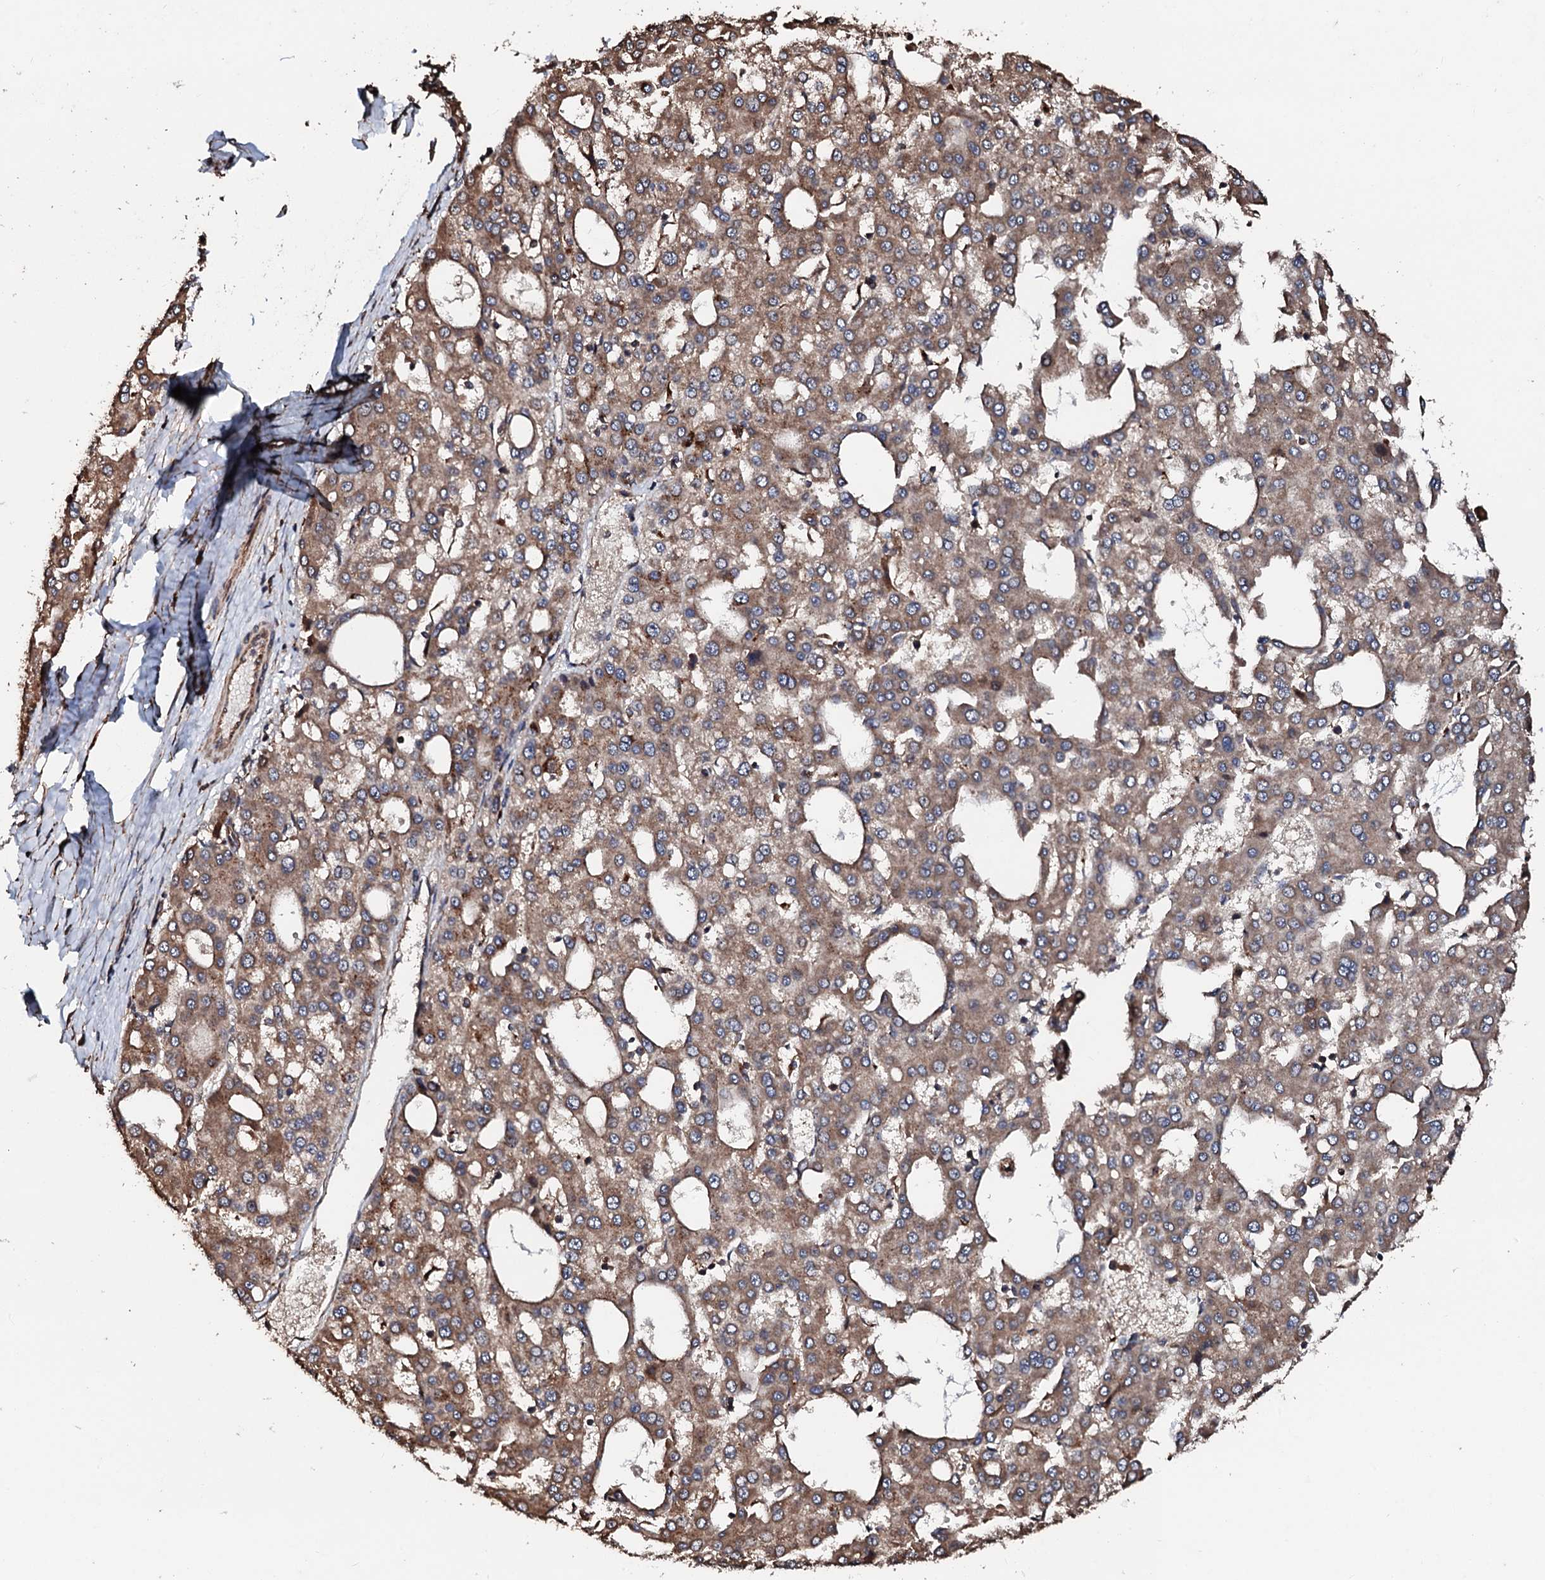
{"staining": {"intensity": "moderate", "quantity": ">75%", "location": "cytoplasmic/membranous"}, "tissue": "liver cancer", "cell_type": "Tumor cells", "image_type": "cancer", "snomed": [{"axis": "morphology", "description": "Carcinoma, Hepatocellular, NOS"}, {"axis": "topography", "description": "Liver"}], "caption": "Tumor cells display moderate cytoplasmic/membranous staining in about >75% of cells in liver cancer. The protein is shown in brown color, while the nuclei are stained blue.", "gene": "CKAP5", "patient": {"sex": "male", "age": 47}}